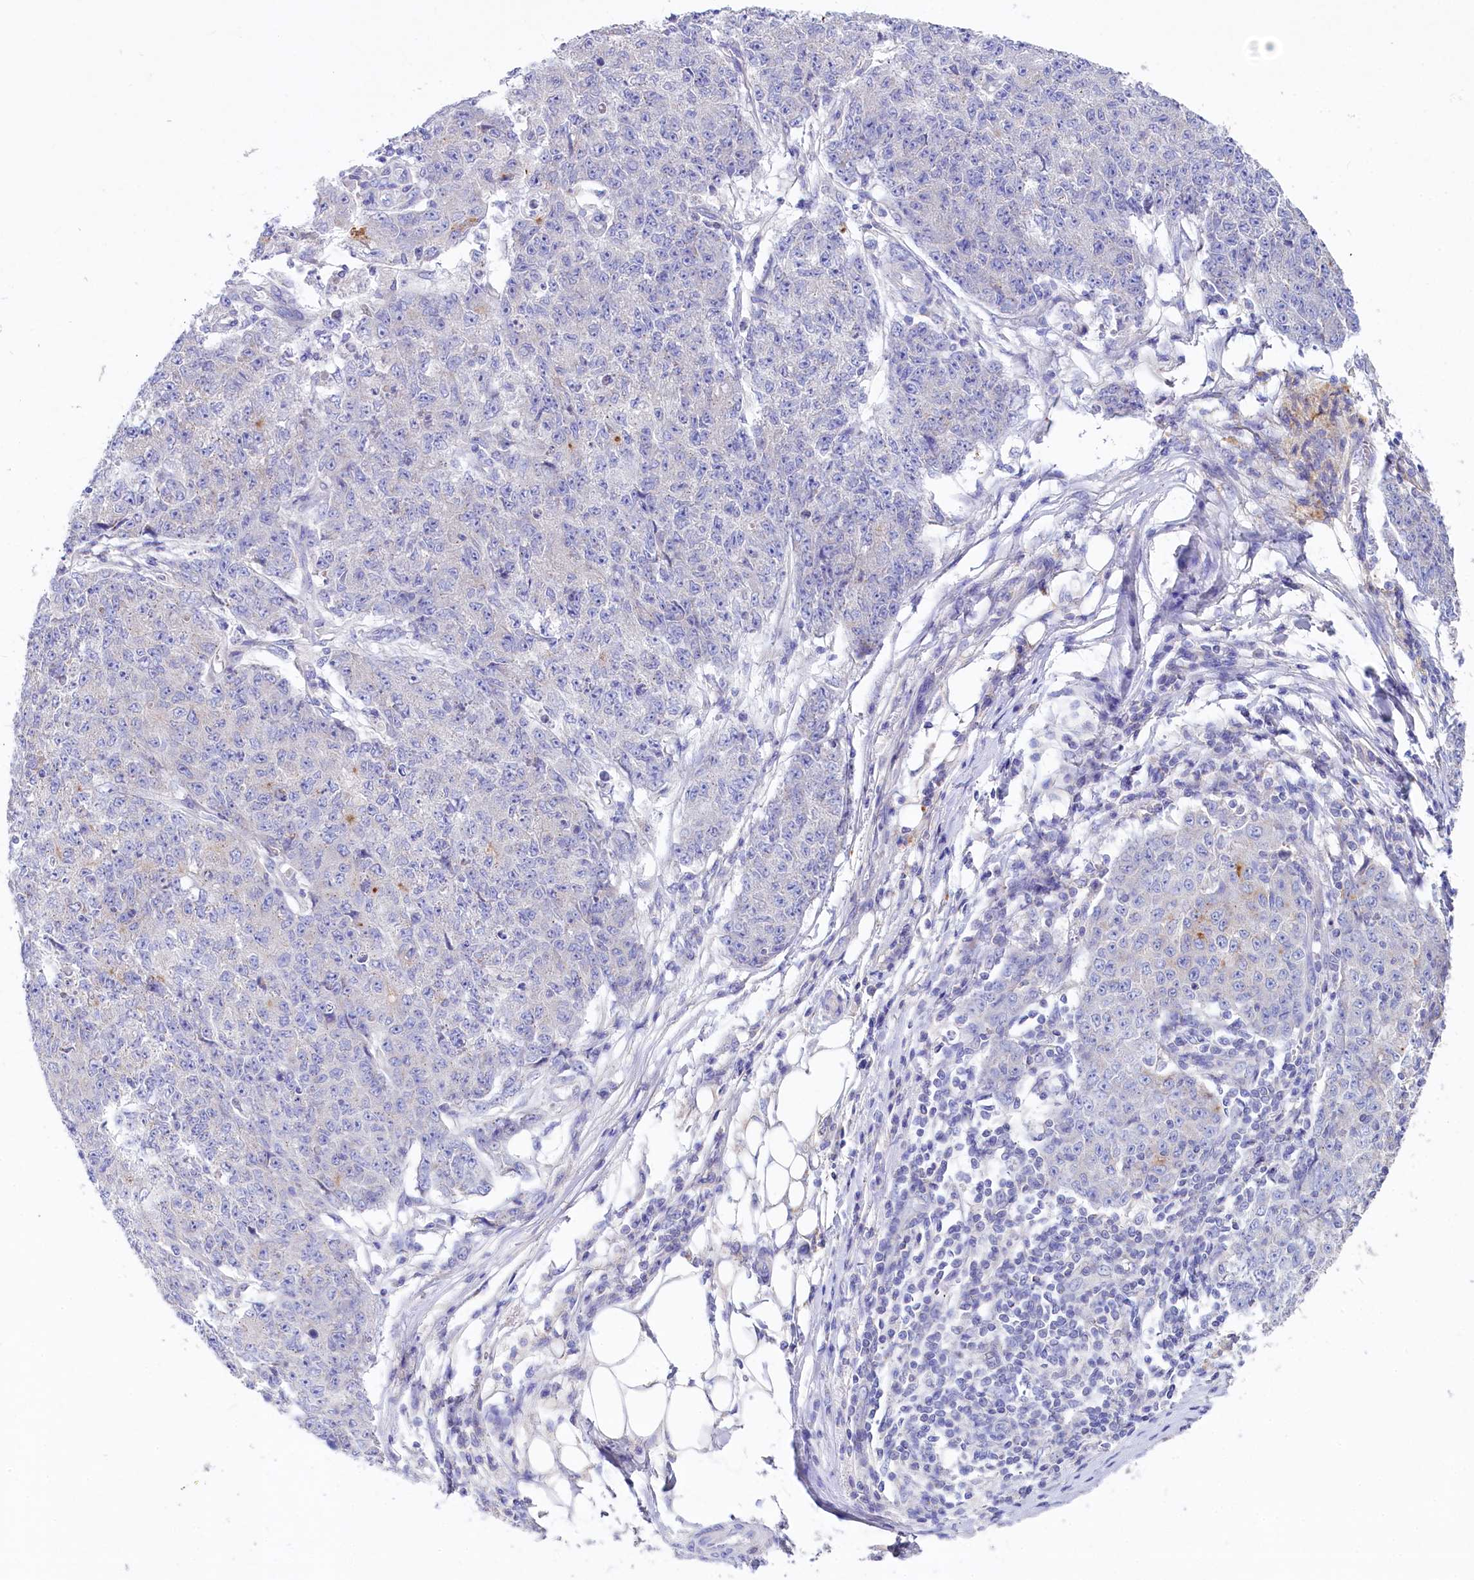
{"staining": {"intensity": "negative", "quantity": "none", "location": "none"}, "tissue": "ovarian cancer", "cell_type": "Tumor cells", "image_type": "cancer", "snomed": [{"axis": "morphology", "description": "Carcinoma, endometroid"}, {"axis": "topography", "description": "Ovary"}], "caption": "An IHC micrograph of ovarian cancer (endometroid carcinoma) is shown. There is no staining in tumor cells of ovarian cancer (endometroid carcinoma). (Stains: DAB (3,3'-diaminobenzidine) IHC with hematoxylin counter stain, Microscopy: brightfield microscopy at high magnification).", "gene": "VPS26B", "patient": {"sex": "female", "age": 42}}